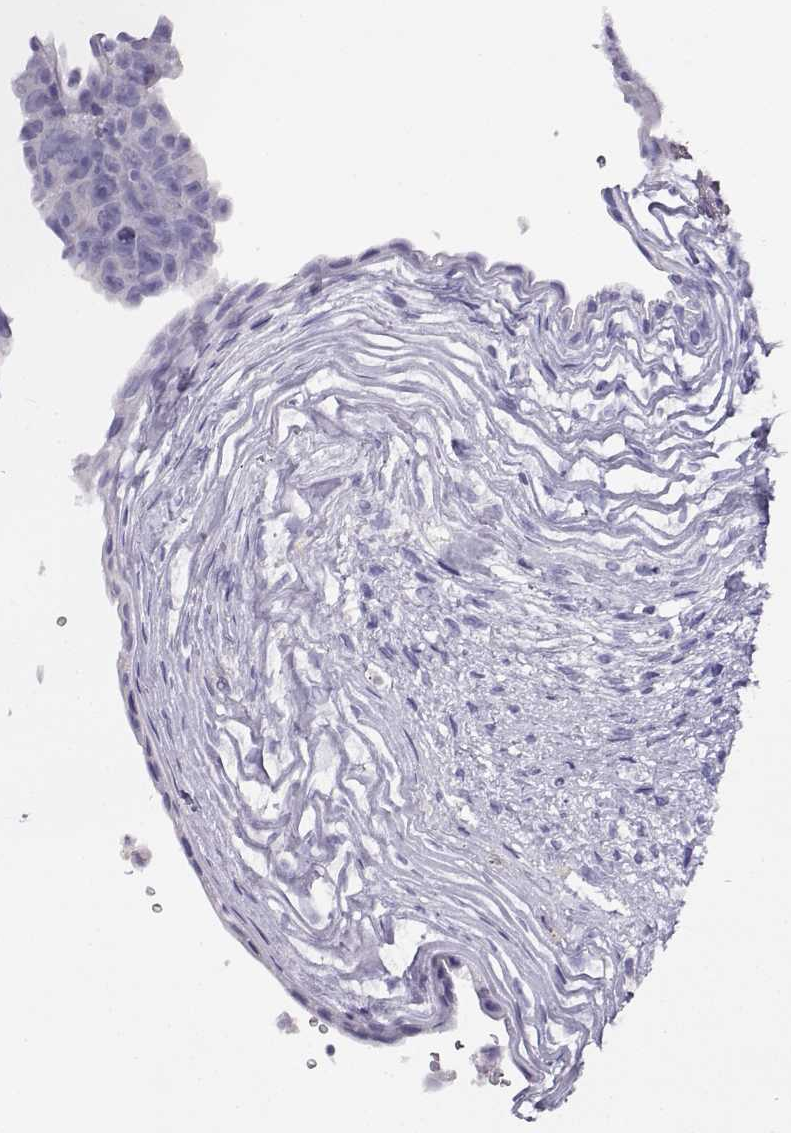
{"staining": {"intensity": "negative", "quantity": "none", "location": "none"}, "tissue": "testis cancer", "cell_type": "Tumor cells", "image_type": "cancer", "snomed": [{"axis": "morphology", "description": "Normal tissue, NOS"}, {"axis": "morphology", "description": "Carcinoma, Embryonal, NOS"}, {"axis": "topography", "description": "Testis"}, {"axis": "topography", "description": "Epididymis"}], "caption": "DAB immunohistochemical staining of human testis cancer (embryonal carcinoma) shows no significant staining in tumor cells.", "gene": "CRX", "patient": {"sex": "male", "age": 24}}